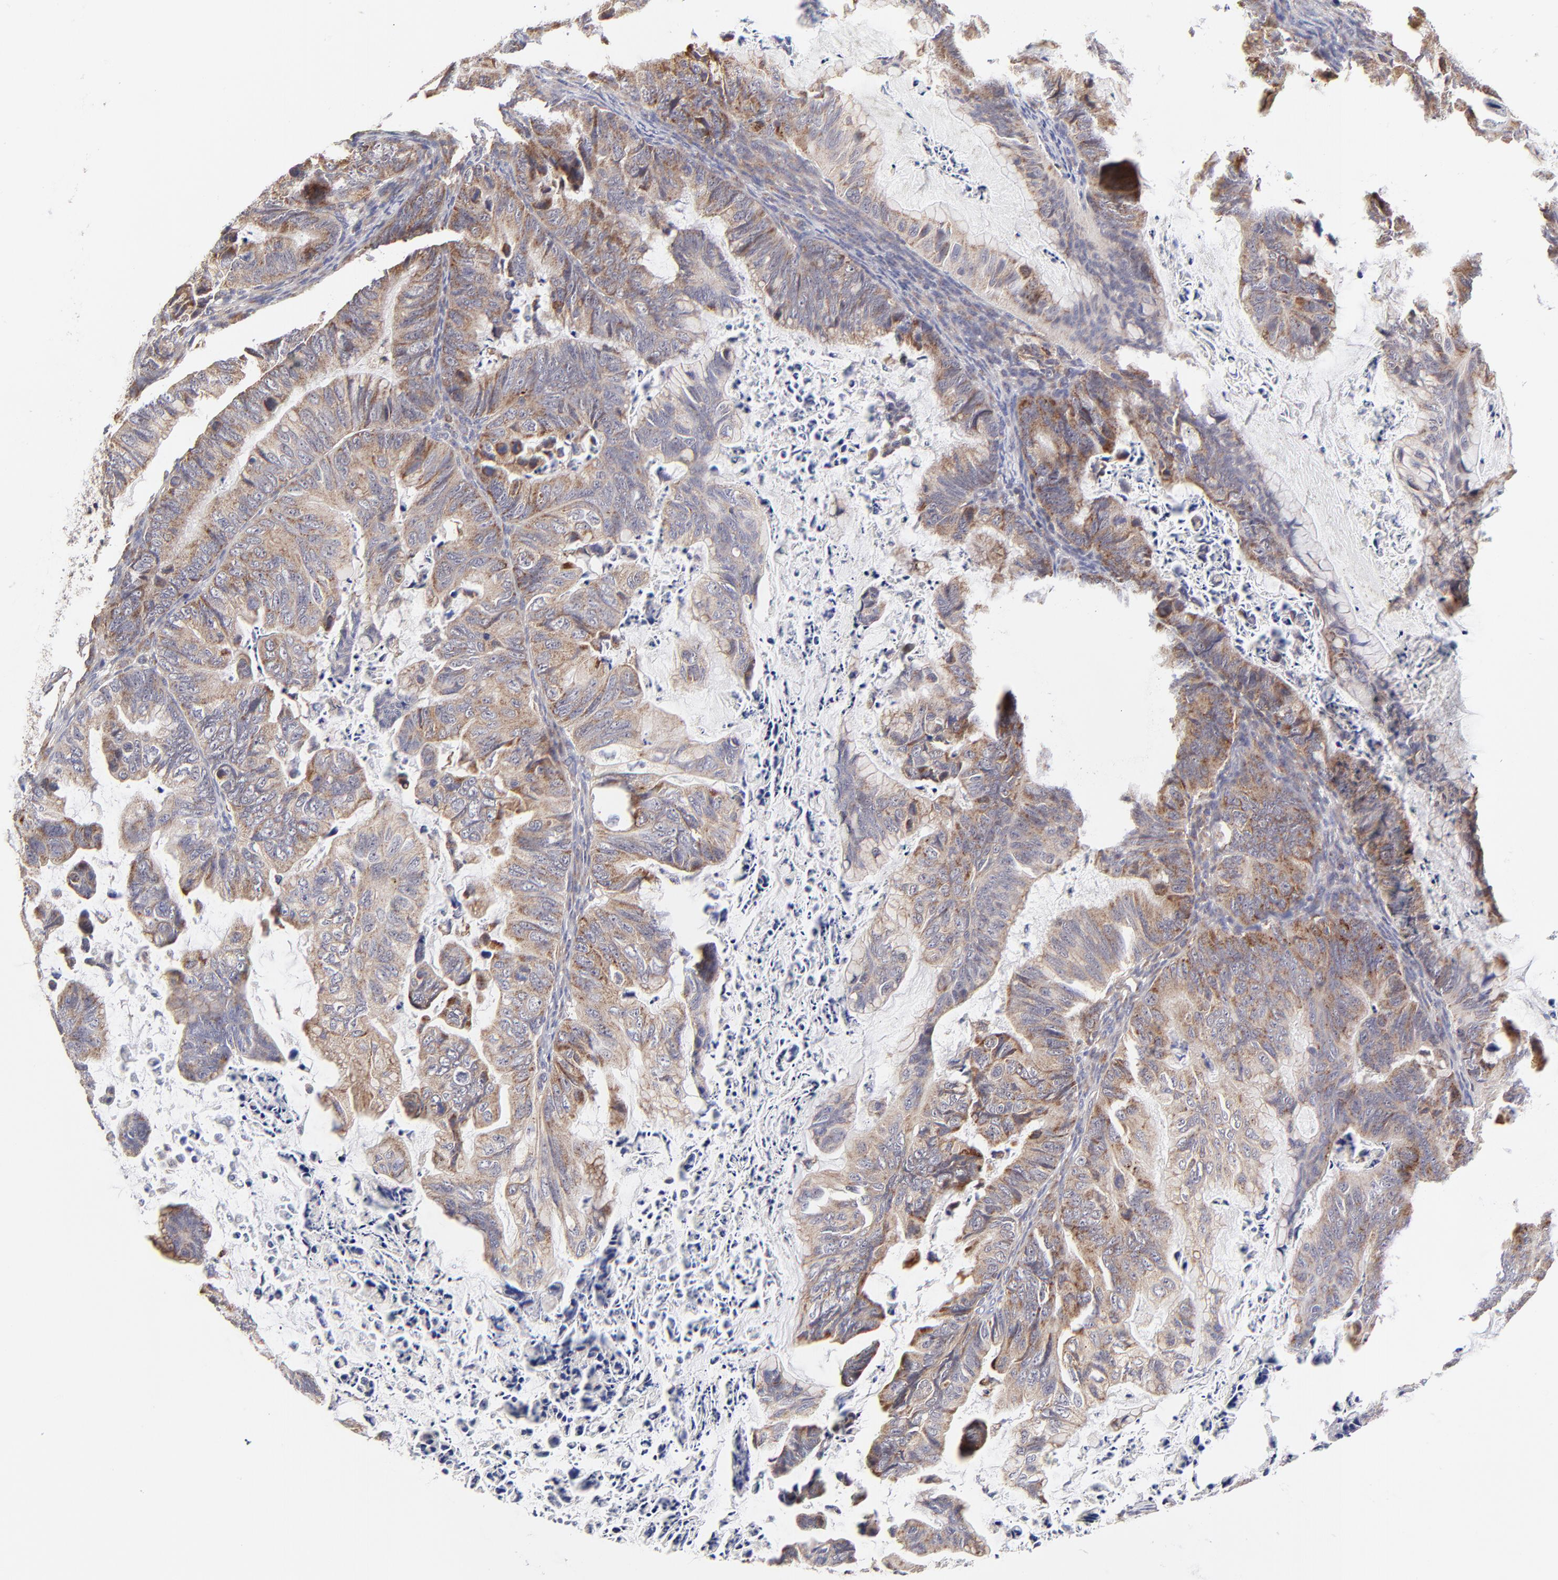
{"staining": {"intensity": "weak", "quantity": ">75%", "location": "cytoplasmic/membranous"}, "tissue": "ovarian cancer", "cell_type": "Tumor cells", "image_type": "cancer", "snomed": [{"axis": "morphology", "description": "Cystadenocarcinoma, mucinous, NOS"}, {"axis": "topography", "description": "Ovary"}], "caption": "A brown stain shows weak cytoplasmic/membranous staining of a protein in human mucinous cystadenocarcinoma (ovarian) tumor cells.", "gene": "MAP2K7", "patient": {"sex": "female", "age": 36}}